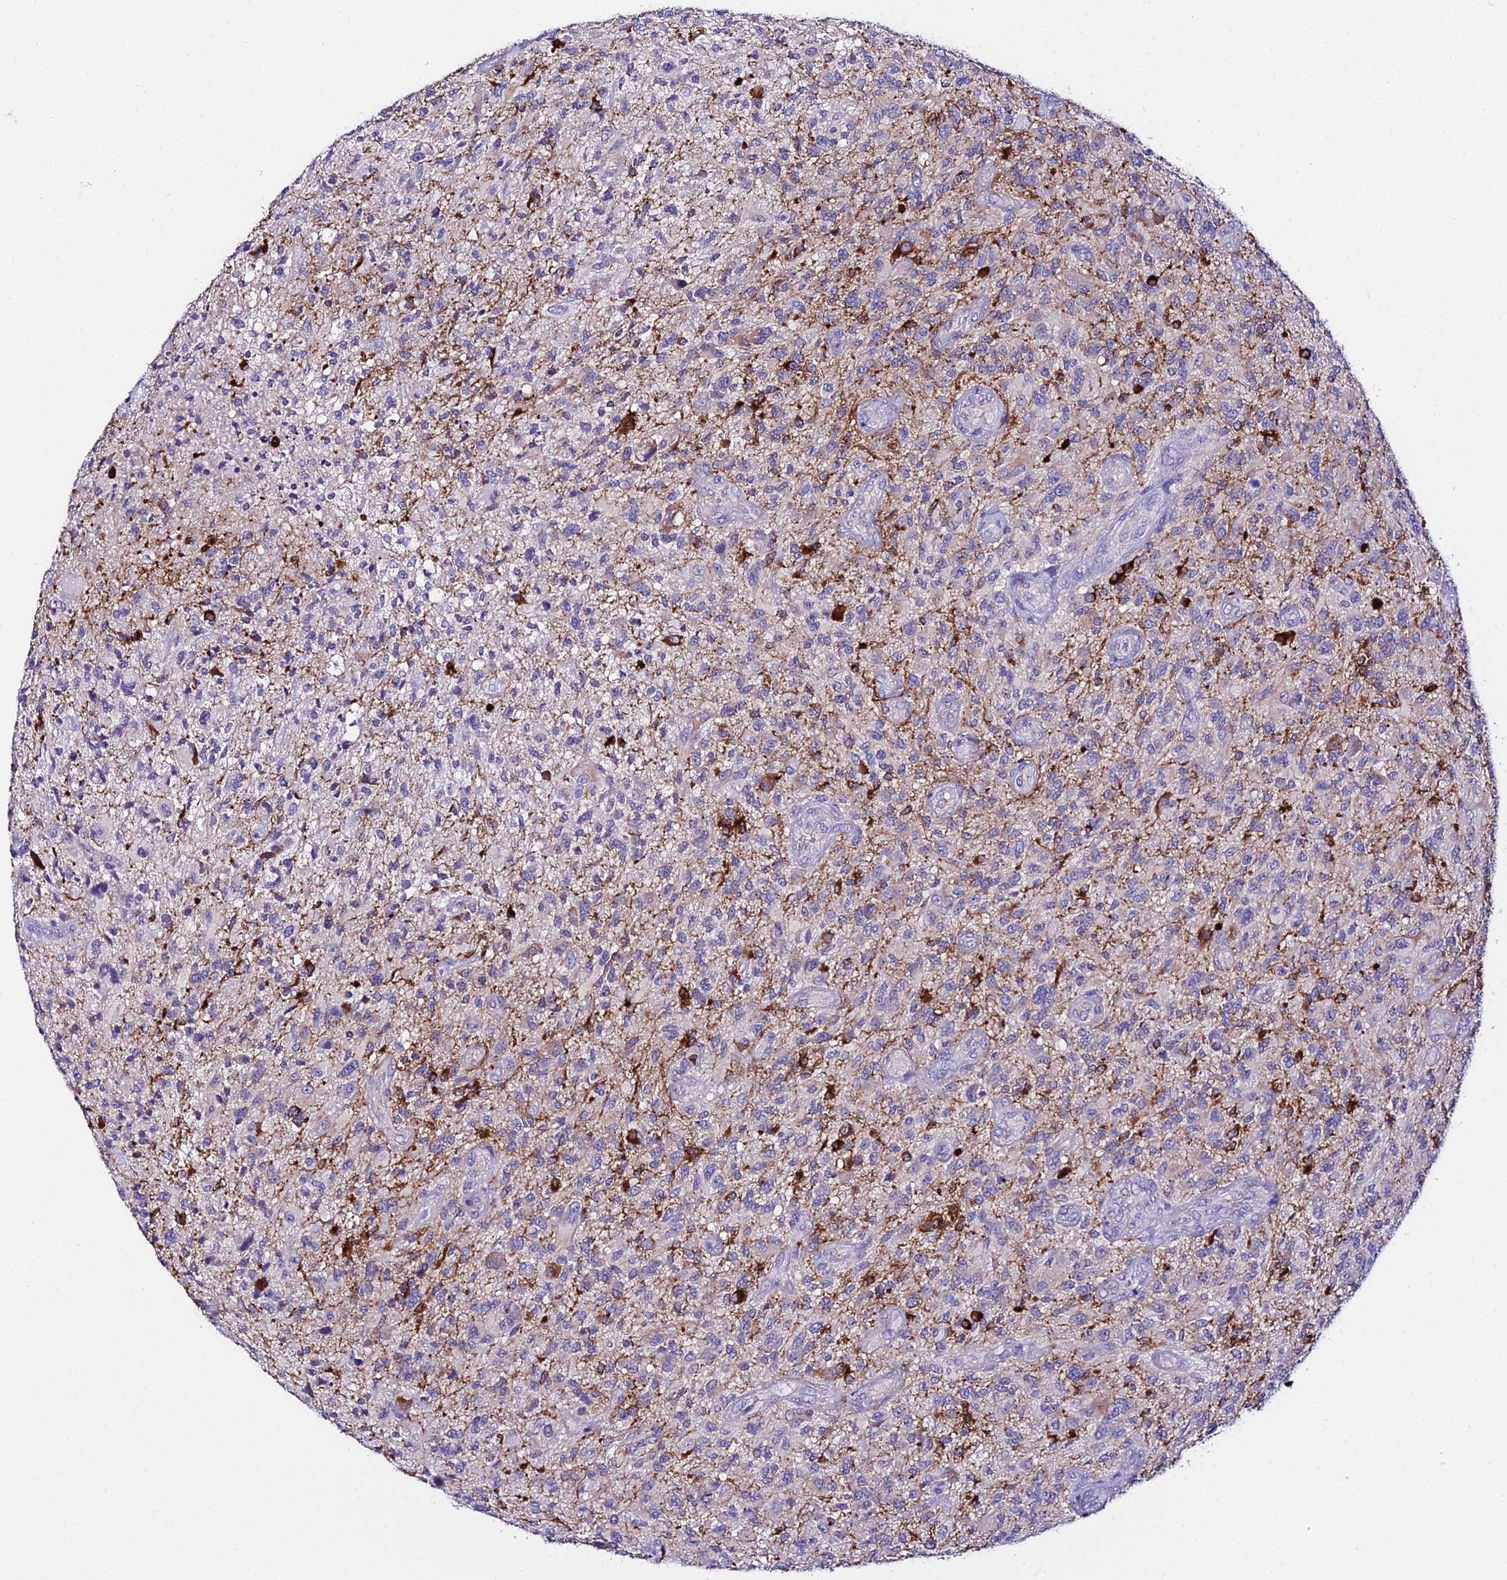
{"staining": {"intensity": "strong", "quantity": "<25%", "location": "cytoplasmic/membranous"}, "tissue": "glioma", "cell_type": "Tumor cells", "image_type": "cancer", "snomed": [{"axis": "morphology", "description": "Glioma, malignant, High grade"}, {"axis": "topography", "description": "Brain"}], "caption": "Protein expression analysis of high-grade glioma (malignant) exhibits strong cytoplasmic/membranous expression in approximately <25% of tumor cells. The staining is performed using DAB brown chromogen to label protein expression. The nuclei are counter-stained blue using hematoxylin.", "gene": "ATG16L2", "patient": {"sex": "male", "age": 47}}